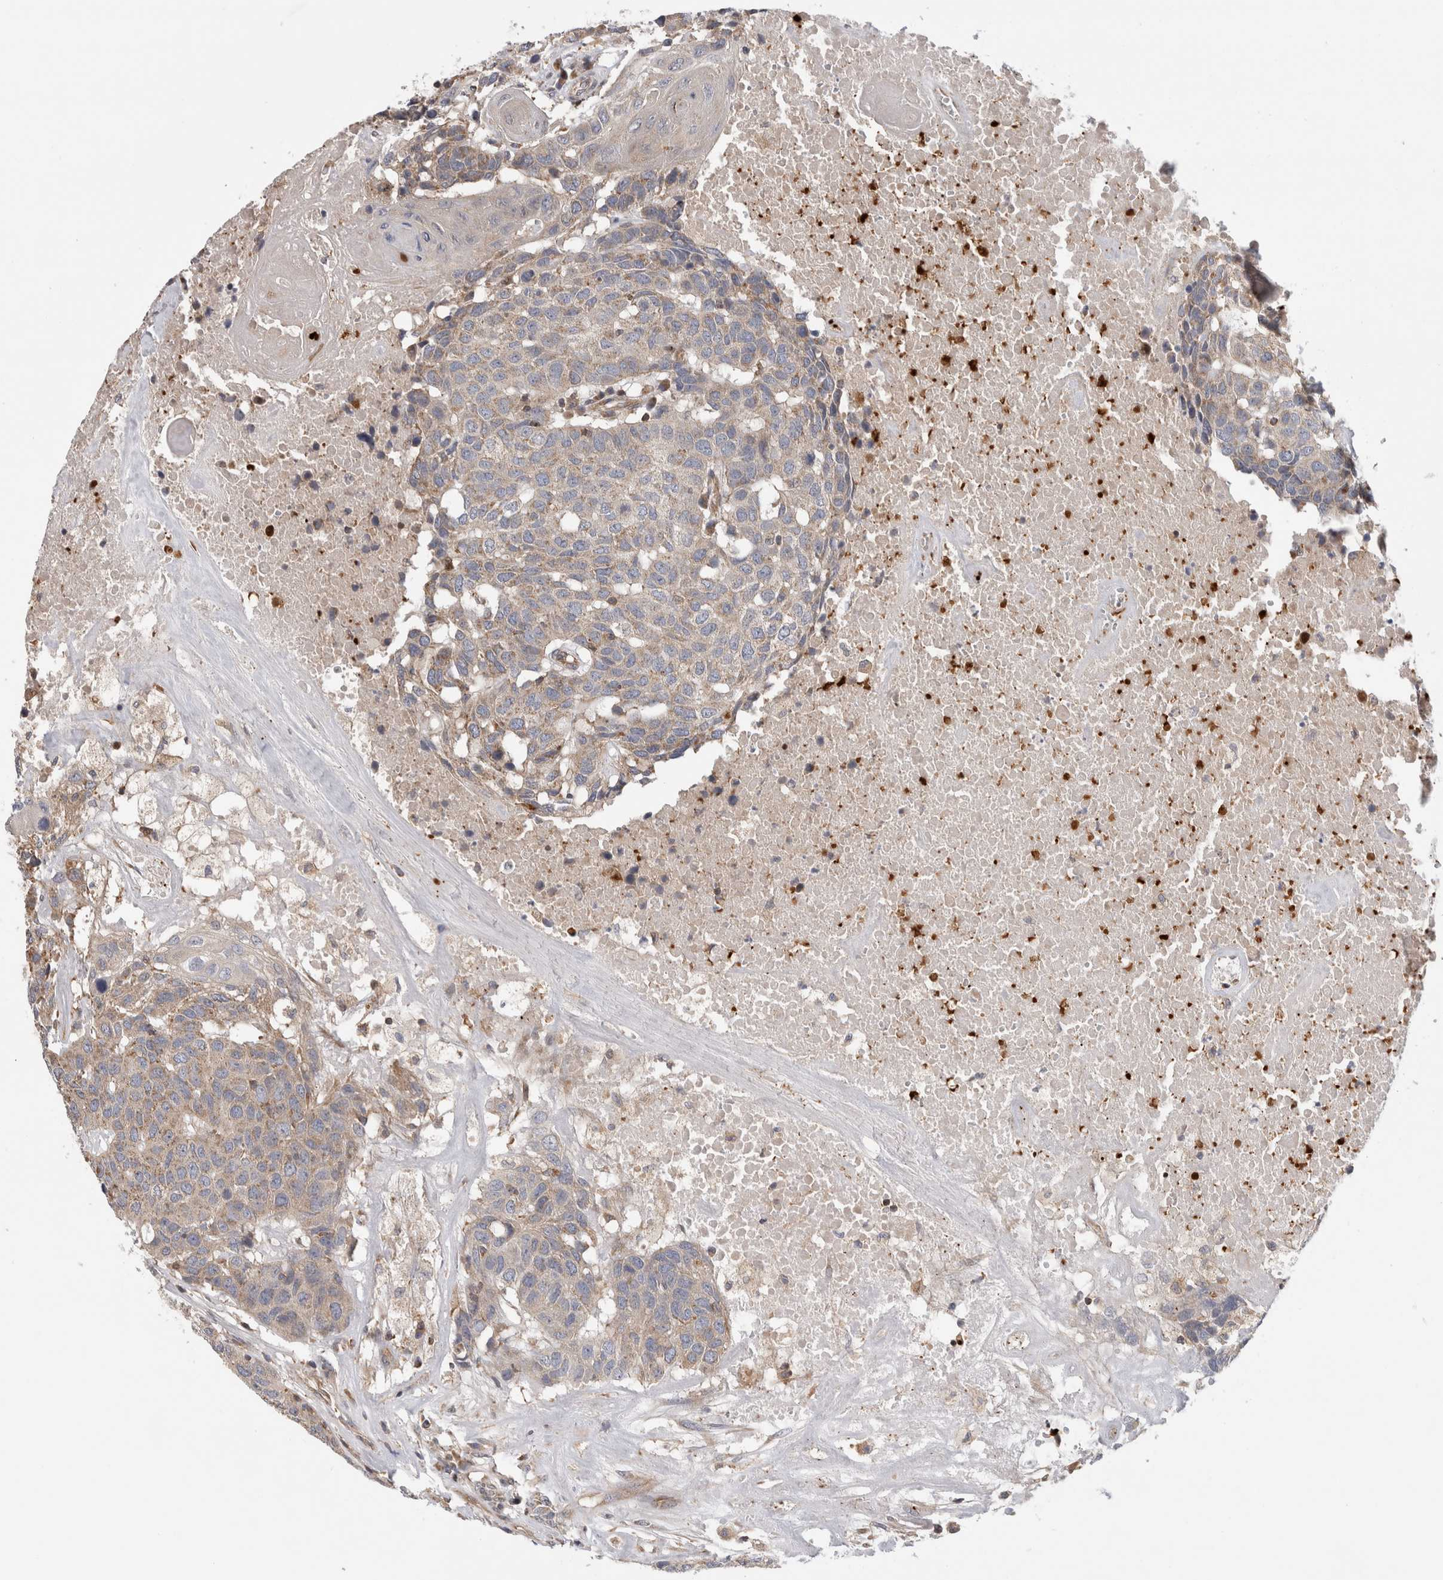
{"staining": {"intensity": "weak", "quantity": ">75%", "location": "cytoplasmic/membranous"}, "tissue": "head and neck cancer", "cell_type": "Tumor cells", "image_type": "cancer", "snomed": [{"axis": "morphology", "description": "Squamous cell carcinoma, NOS"}, {"axis": "topography", "description": "Head-Neck"}], "caption": "High-magnification brightfield microscopy of head and neck cancer stained with DAB (brown) and counterstained with hematoxylin (blue). tumor cells exhibit weak cytoplasmic/membranous staining is present in about>75% of cells. (Stains: DAB (3,3'-diaminobenzidine) in brown, nuclei in blue, Microscopy: brightfield microscopy at high magnification).", "gene": "GRIK2", "patient": {"sex": "male", "age": 66}}